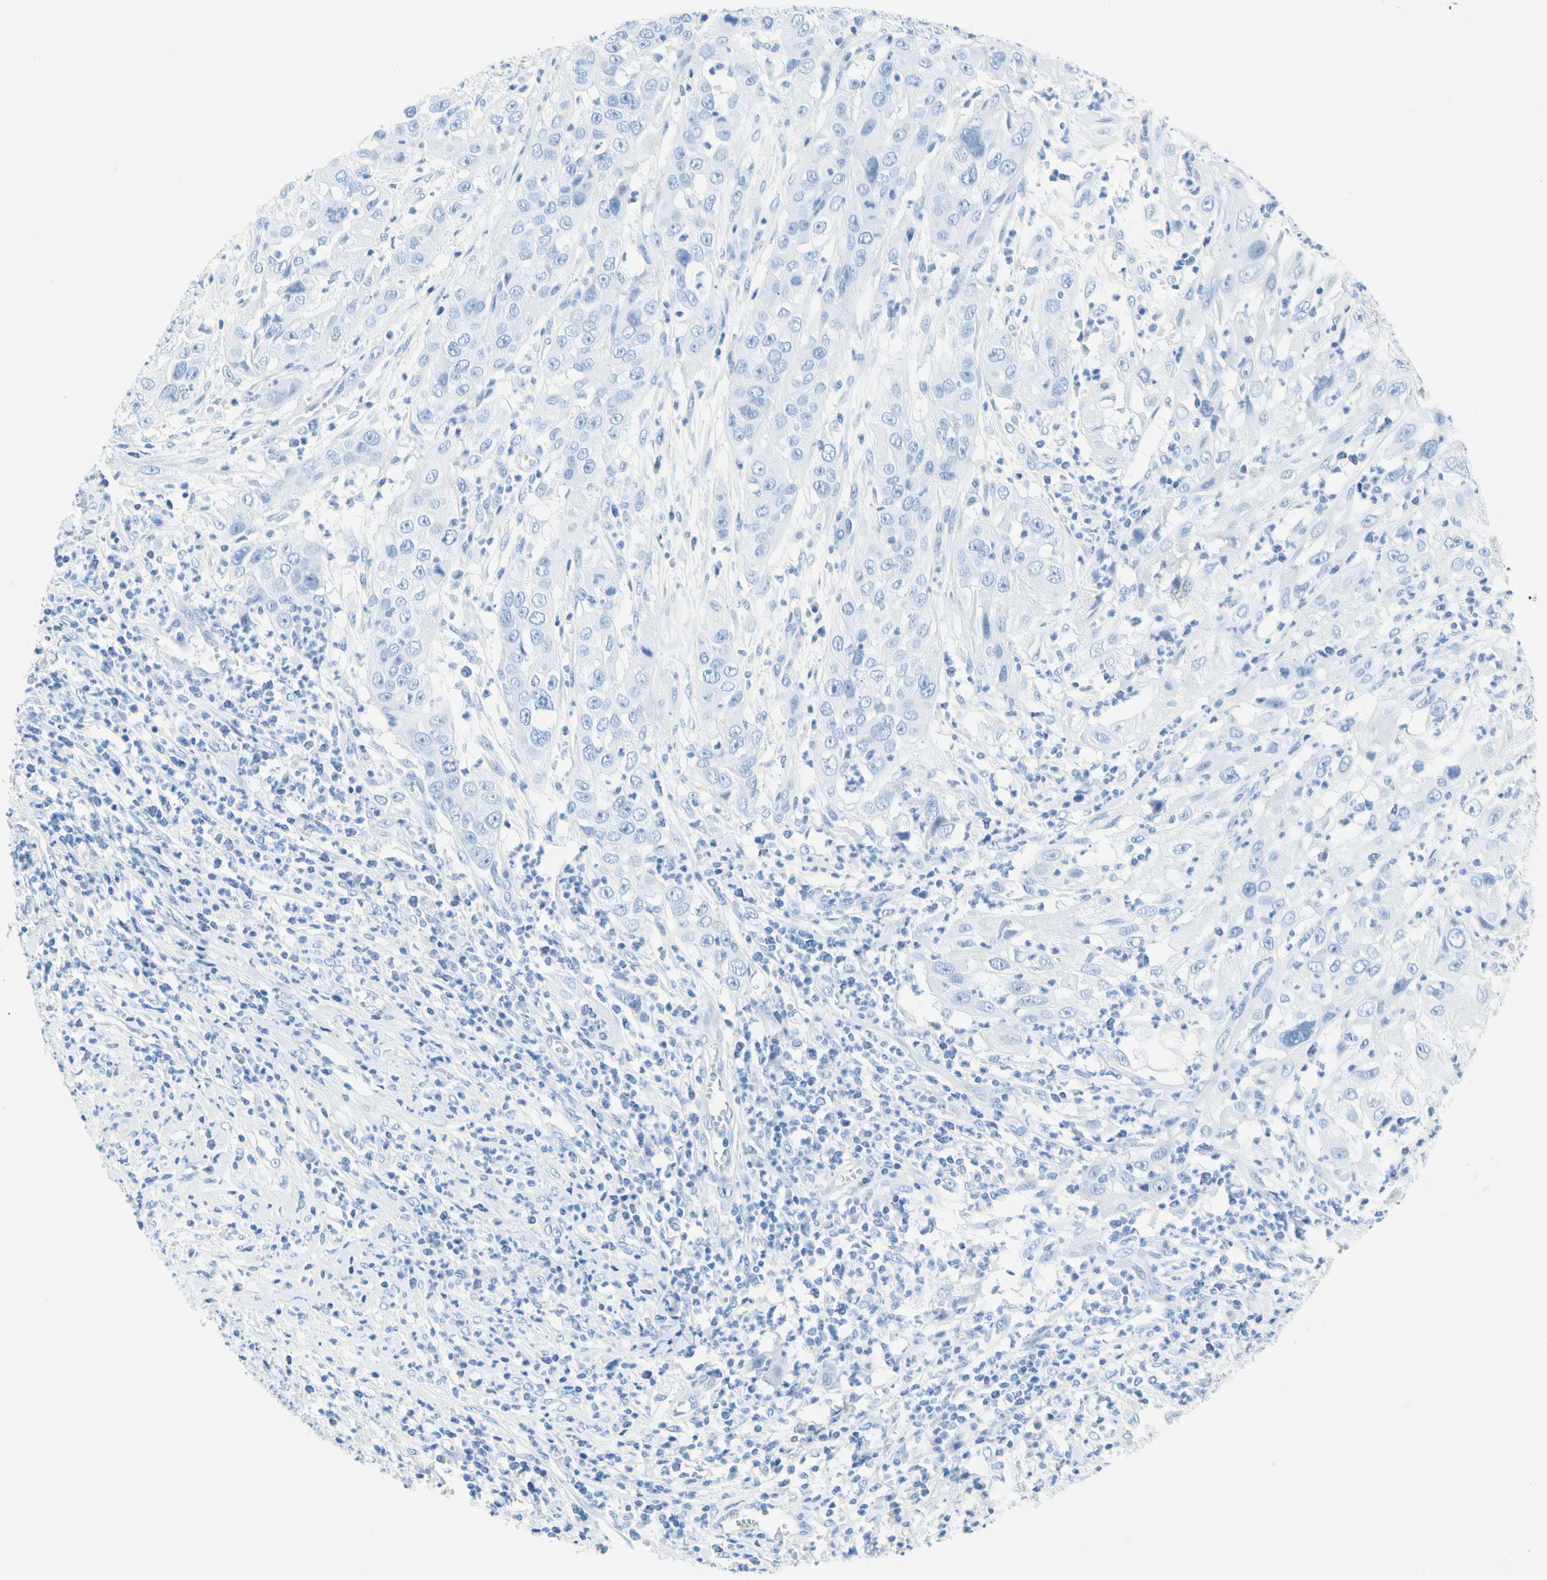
{"staining": {"intensity": "negative", "quantity": "none", "location": "none"}, "tissue": "cervical cancer", "cell_type": "Tumor cells", "image_type": "cancer", "snomed": [{"axis": "morphology", "description": "Squamous cell carcinoma, NOS"}, {"axis": "topography", "description": "Cervix"}], "caption": "Human cervical squamous cell carcinoma stained for a protein using immunohistochemistry demonstrates no staining in tumor cells.", "gene": "CEL", "patient": {"sex": "female", "age": 32}}